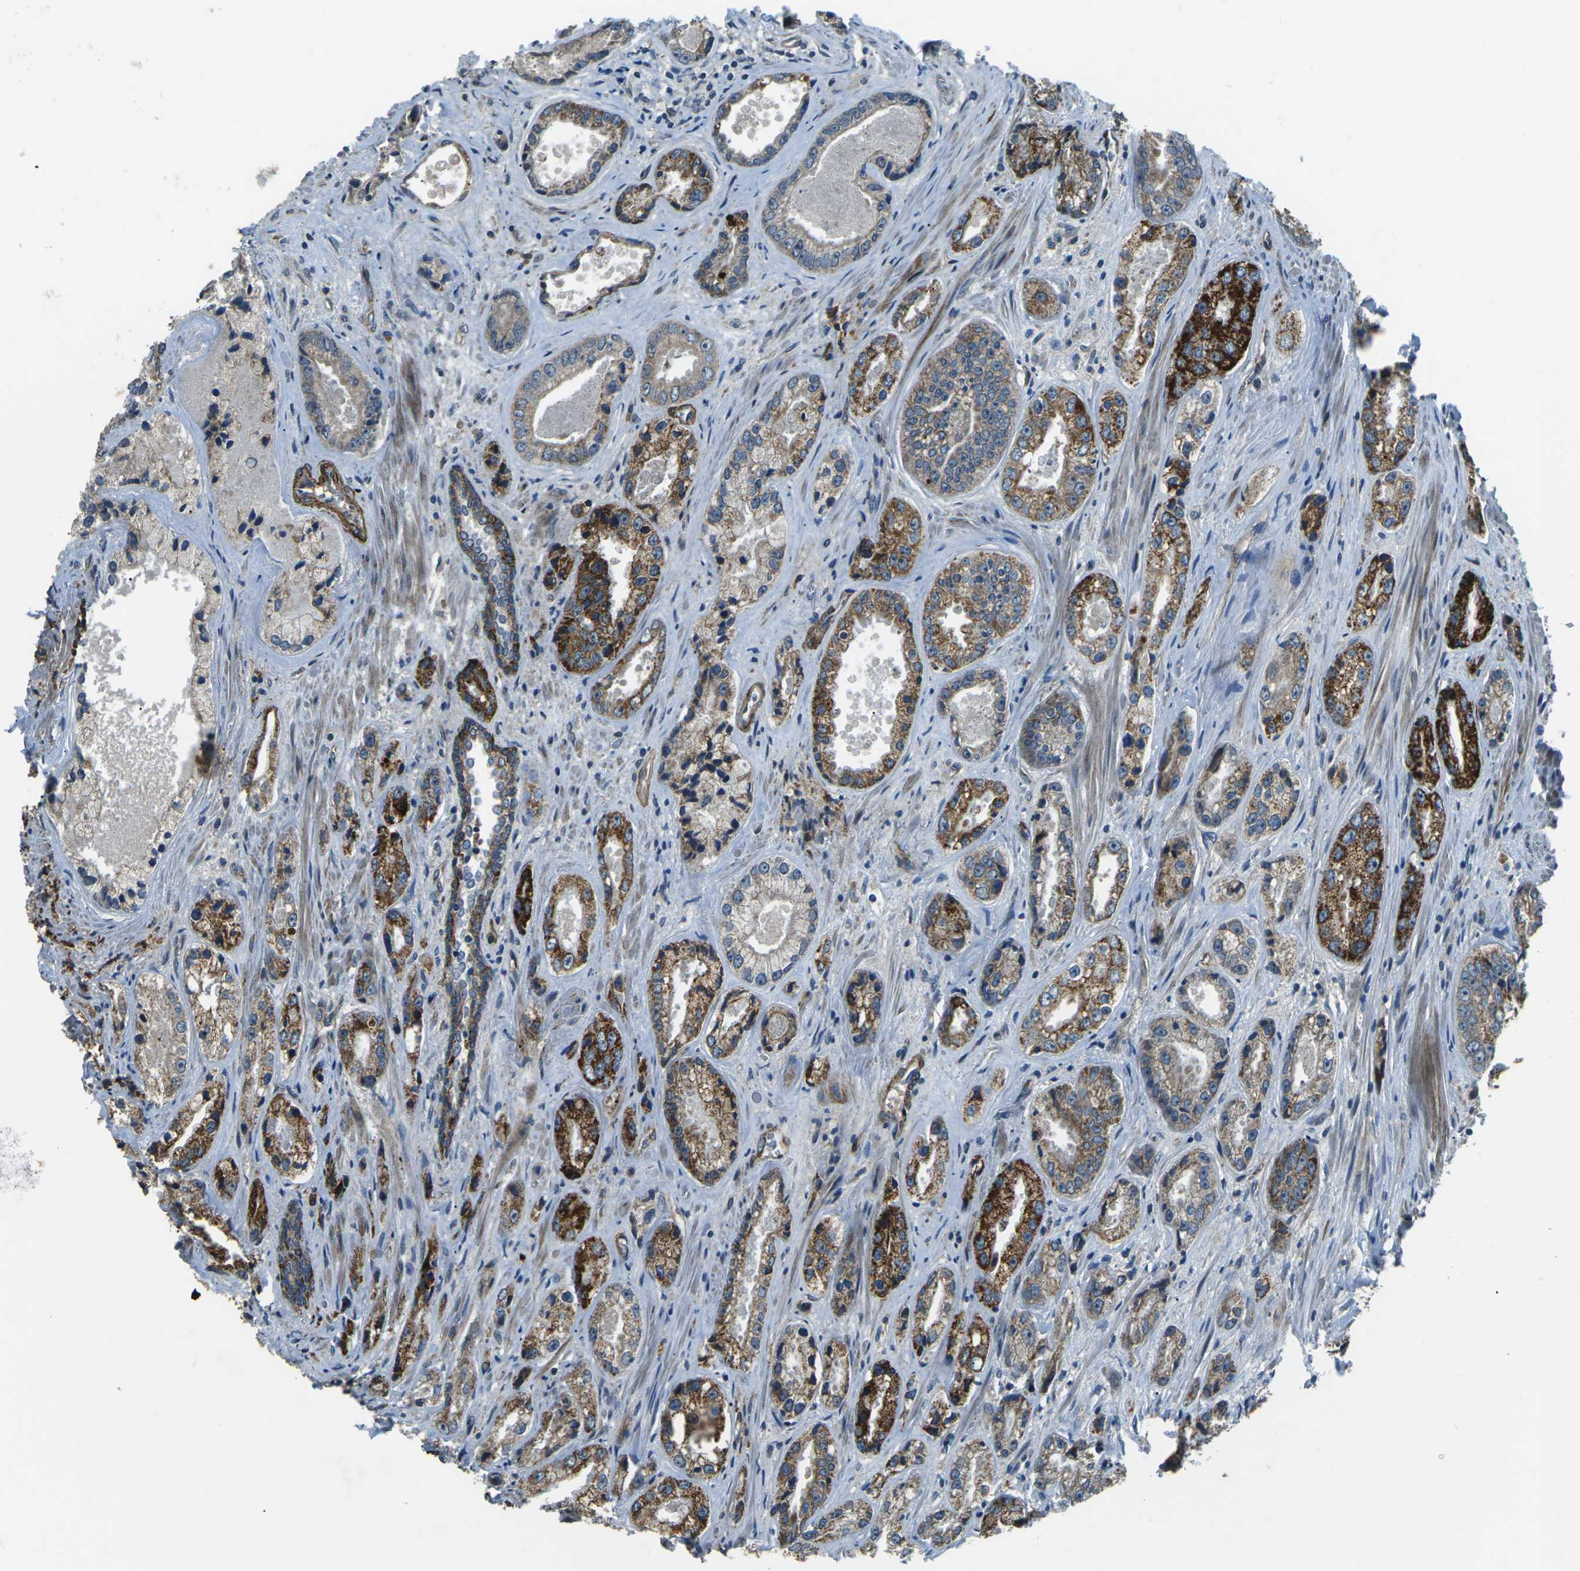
{"staining": {"intensity": "strong", "quantity": "25%-75%", "location": "cytoplasmic/membranous"}, "tissue": "prostate cancer", "cell_type": "Tumor cells", "image_type": "cancer", "snomed": [{"axis": "morphology", "description": "Adenocarcinoma, High grade"}, {"axis": "topography", "description": "Prostate"}], "caption": "Prostate cancer tissue demonstrates strong cytoplasmic/membranous staining in about 25%-75% of tumor cells, visualized by immunohistochemistry. (brown staining indicates protein expression, while blue staining denotes nuclei).", "gene": "AFAP1", "patient": {"sex": "male", "age": 61}}